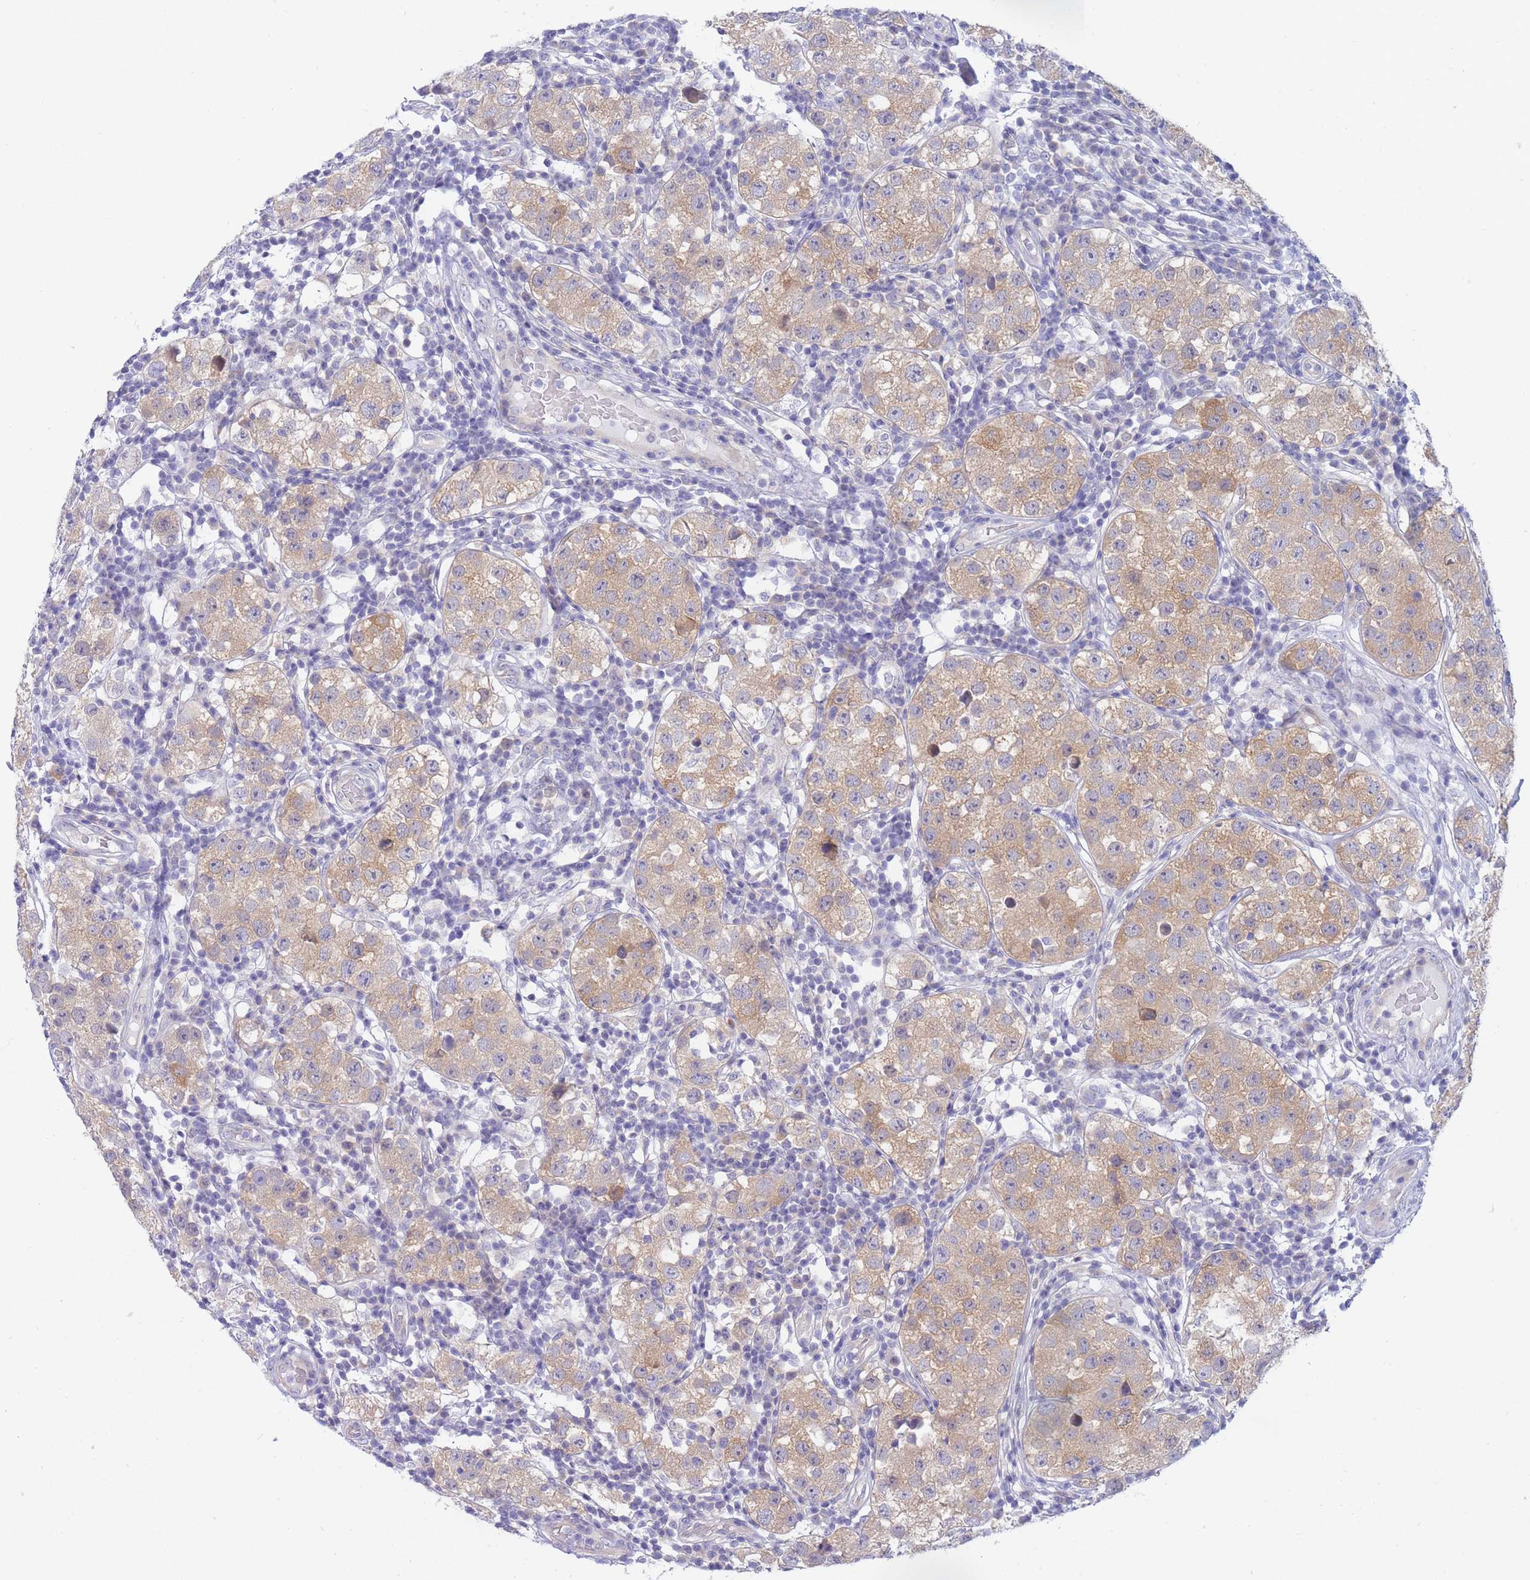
{"staining": {"intensity": "moderate", "quantity": ">75%", "location": "cytoplasmic/membranous"}, "tissue": "testis cancer", "cell_type": "Tumor cells", "image_type": "cancer", "snomed": [{"axis": "morphology", "description": "Seminoma, NOS"}, {"axis": "topography", "description": "Testis"}], "caption": "Immunohistochemical staining of testis cancer (seminoma) displays medium levels of moderate cytoplasmic/membranous protein positivity in approximately >75% of tumor cells.", "gene": "SUGT1", "patient": {"sex": "male", "age": 34}}